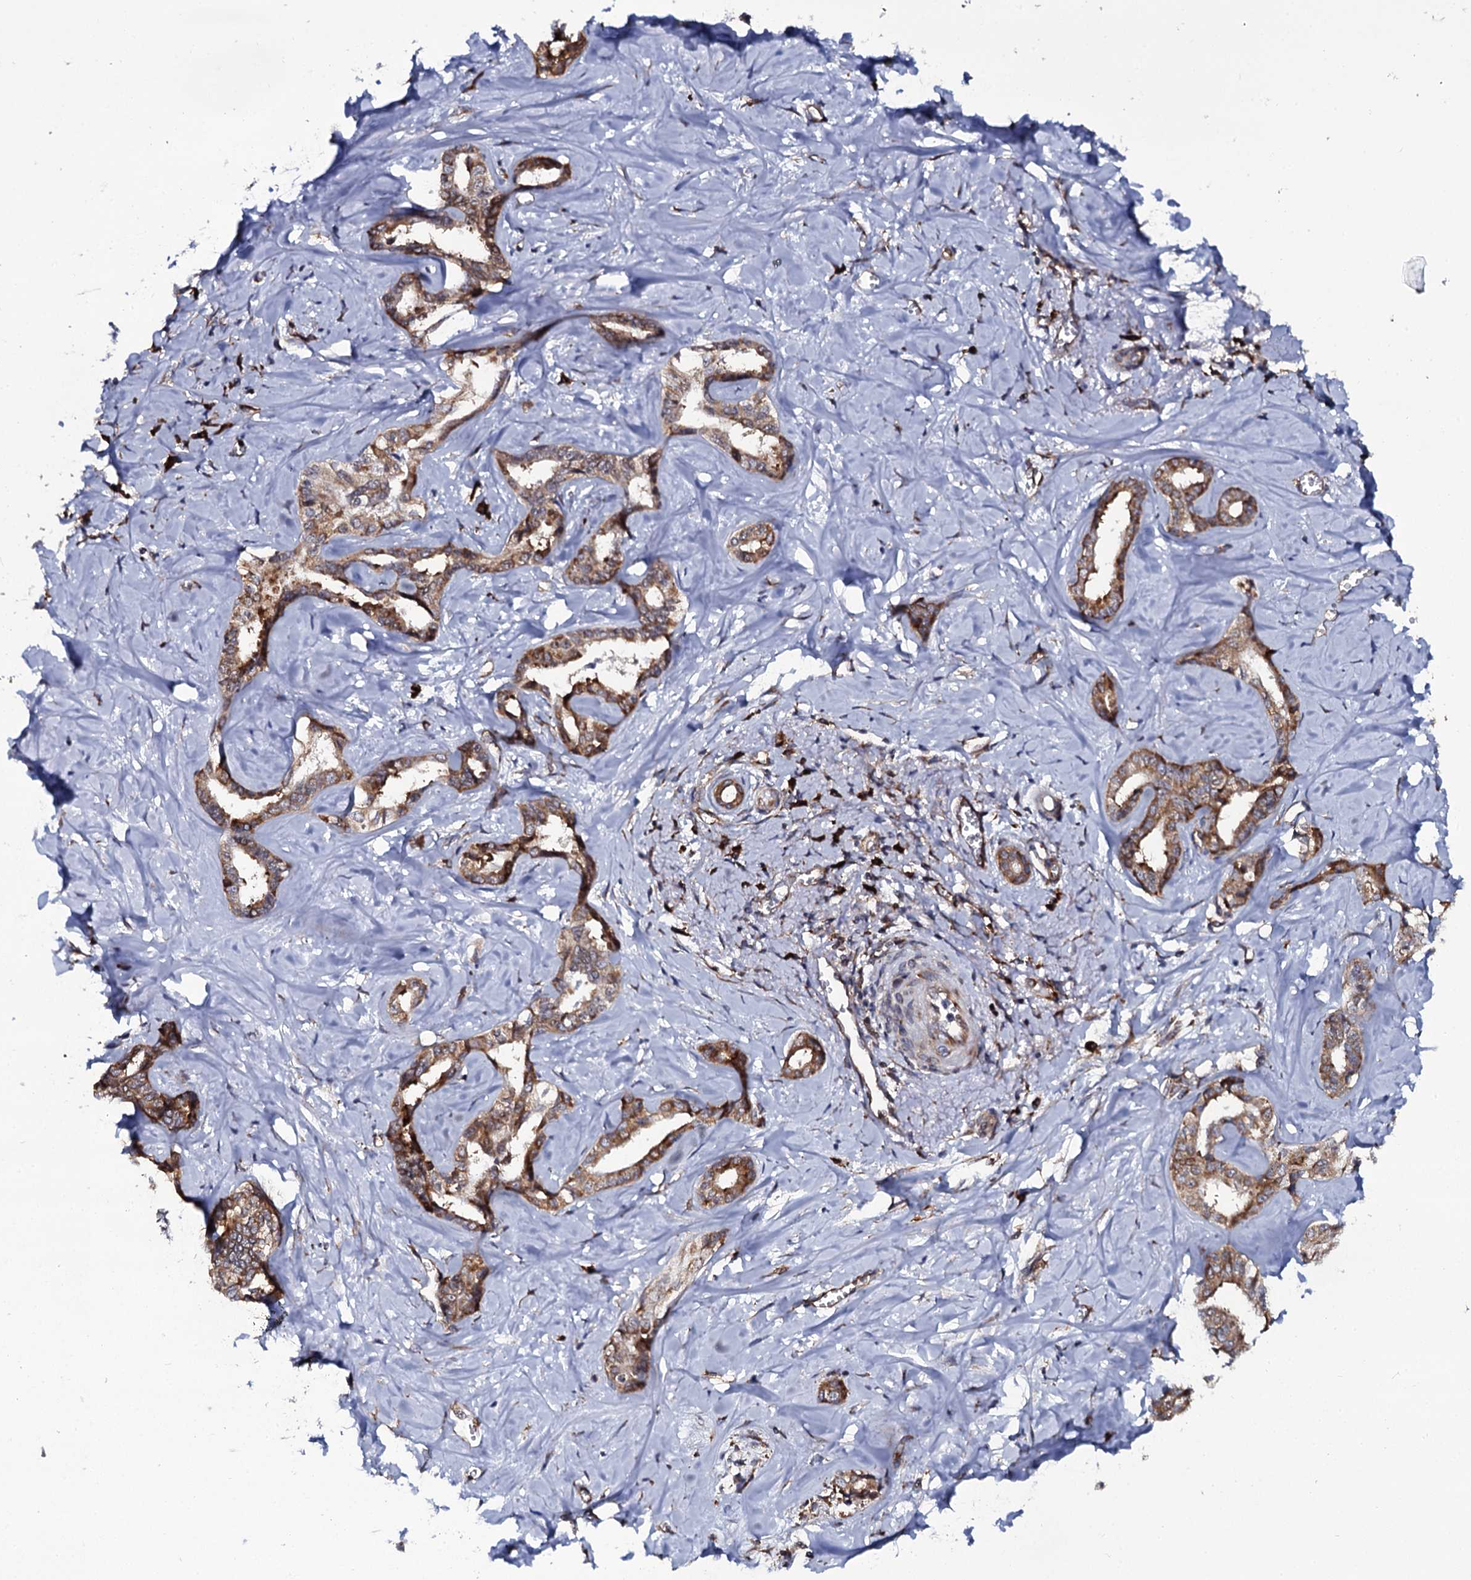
{"staining": {"intensity": "moderate", "quantity": ">75%", "location": "cytoplasmic/membranous"}, "tissue": "liver cancer", "cell_type": "Tumor cells", "image_type": "cancer", "snomed": [{"axis": "morphology", "description": "Cholangiocarcinoma"}, {"axis": "topography", "description": "Liver"}], "caption": "Liver cancer (cholangiocarcinoma) stained for a protein (brown) shows moderate cytoplasmic/membranous positive expression in approximately >75% of tumor cells.", "gene": "SPTY2D1", "patient": {"sex": "female", "age": 77}}